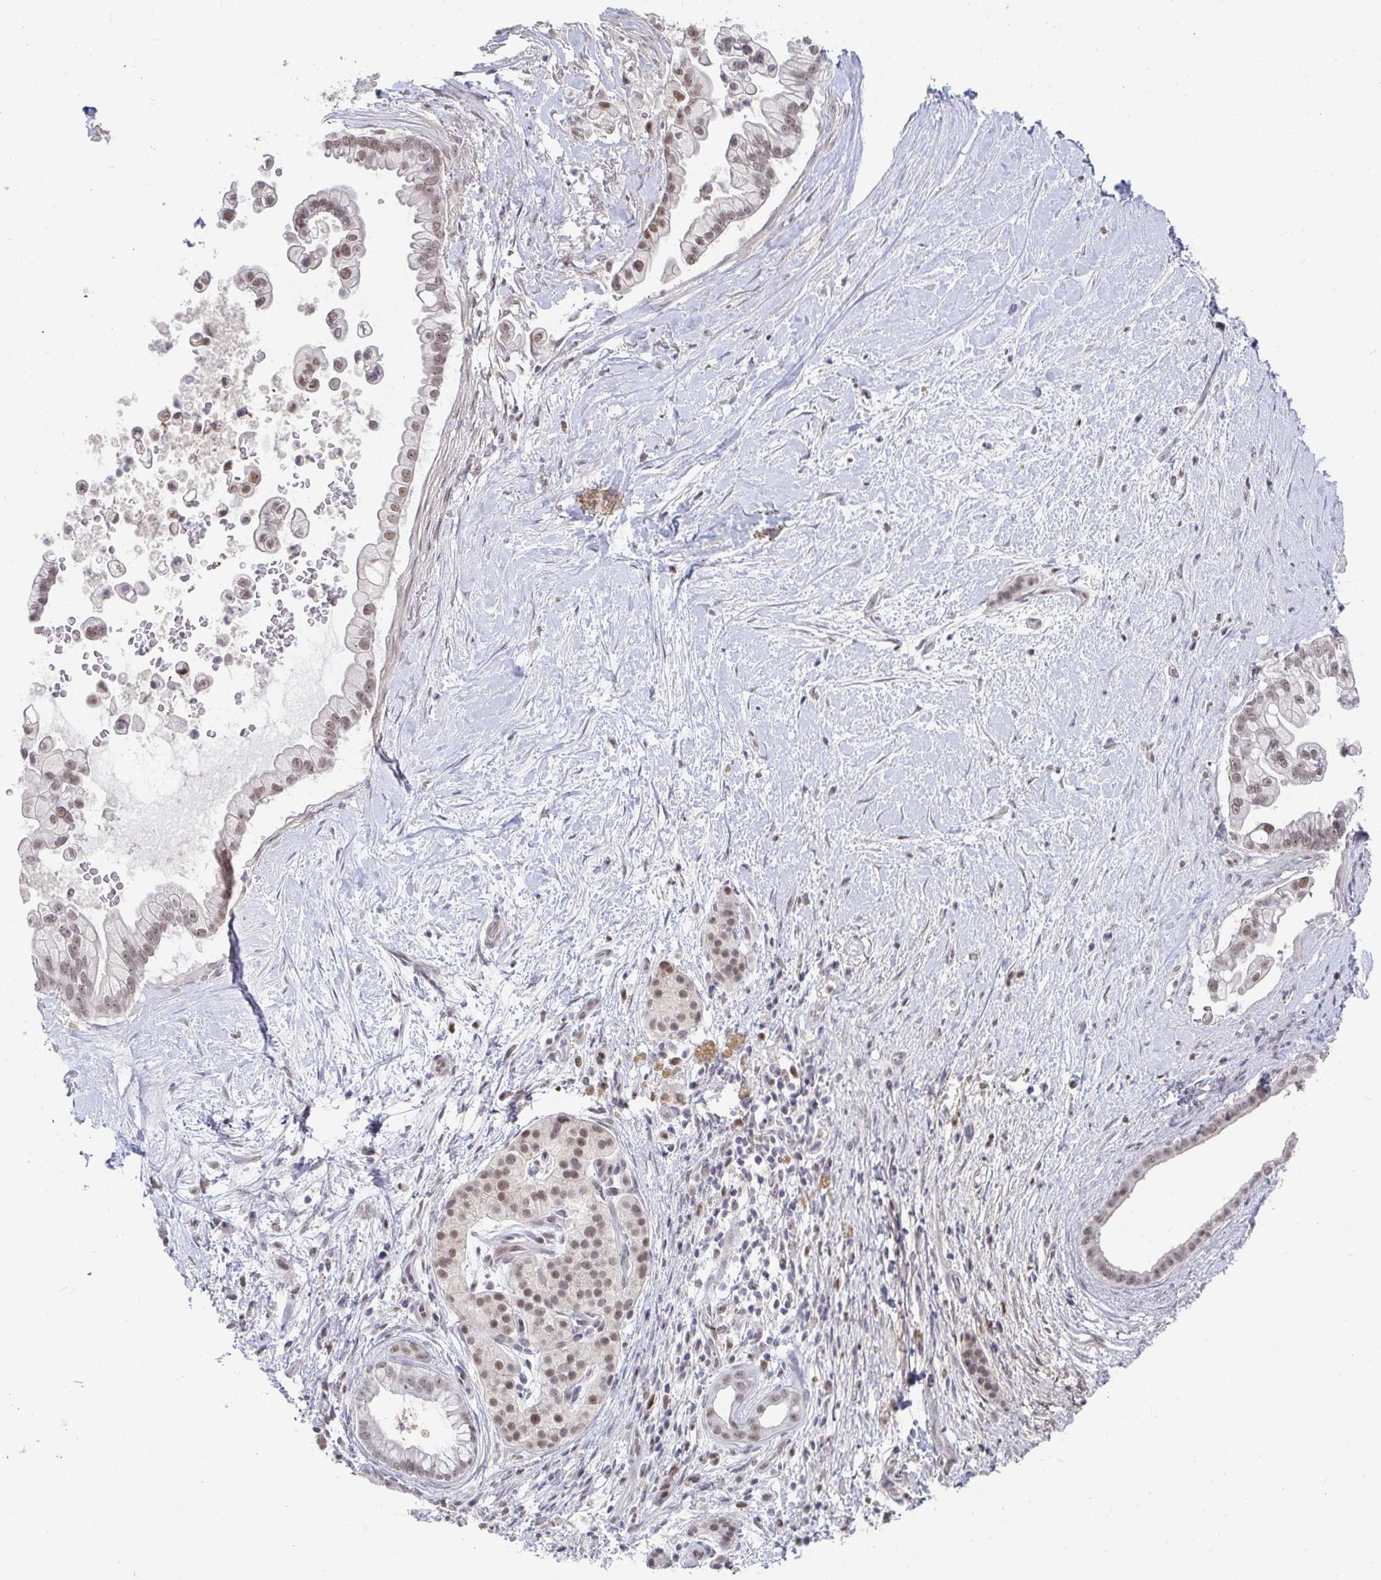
{"staining": {"intensity": "moderate", "quantity": ">75%", "location": "nuclear"}, "tissue": "pancreatic cancer", "cell_type": "Tumor cells", "image_type": "cancer", "snomed": [{"axis": "morphology", "description": "Adenocarcinoma, NOS"}, {"axis": "topography", "description": "Pancreas"}], "caption": "Tumor cells exhibit medium levels of moderate nuclear positivity in approximately >75% of cells in human adenocarcinoma (pancreatic). The protein of interest is stained brown, and the nuclei are stained in blue (DAB IHC with brightfield microscopy, high magnification).", "gene": "RCOR1", "patient": {"sex": "female", "age": 69}}